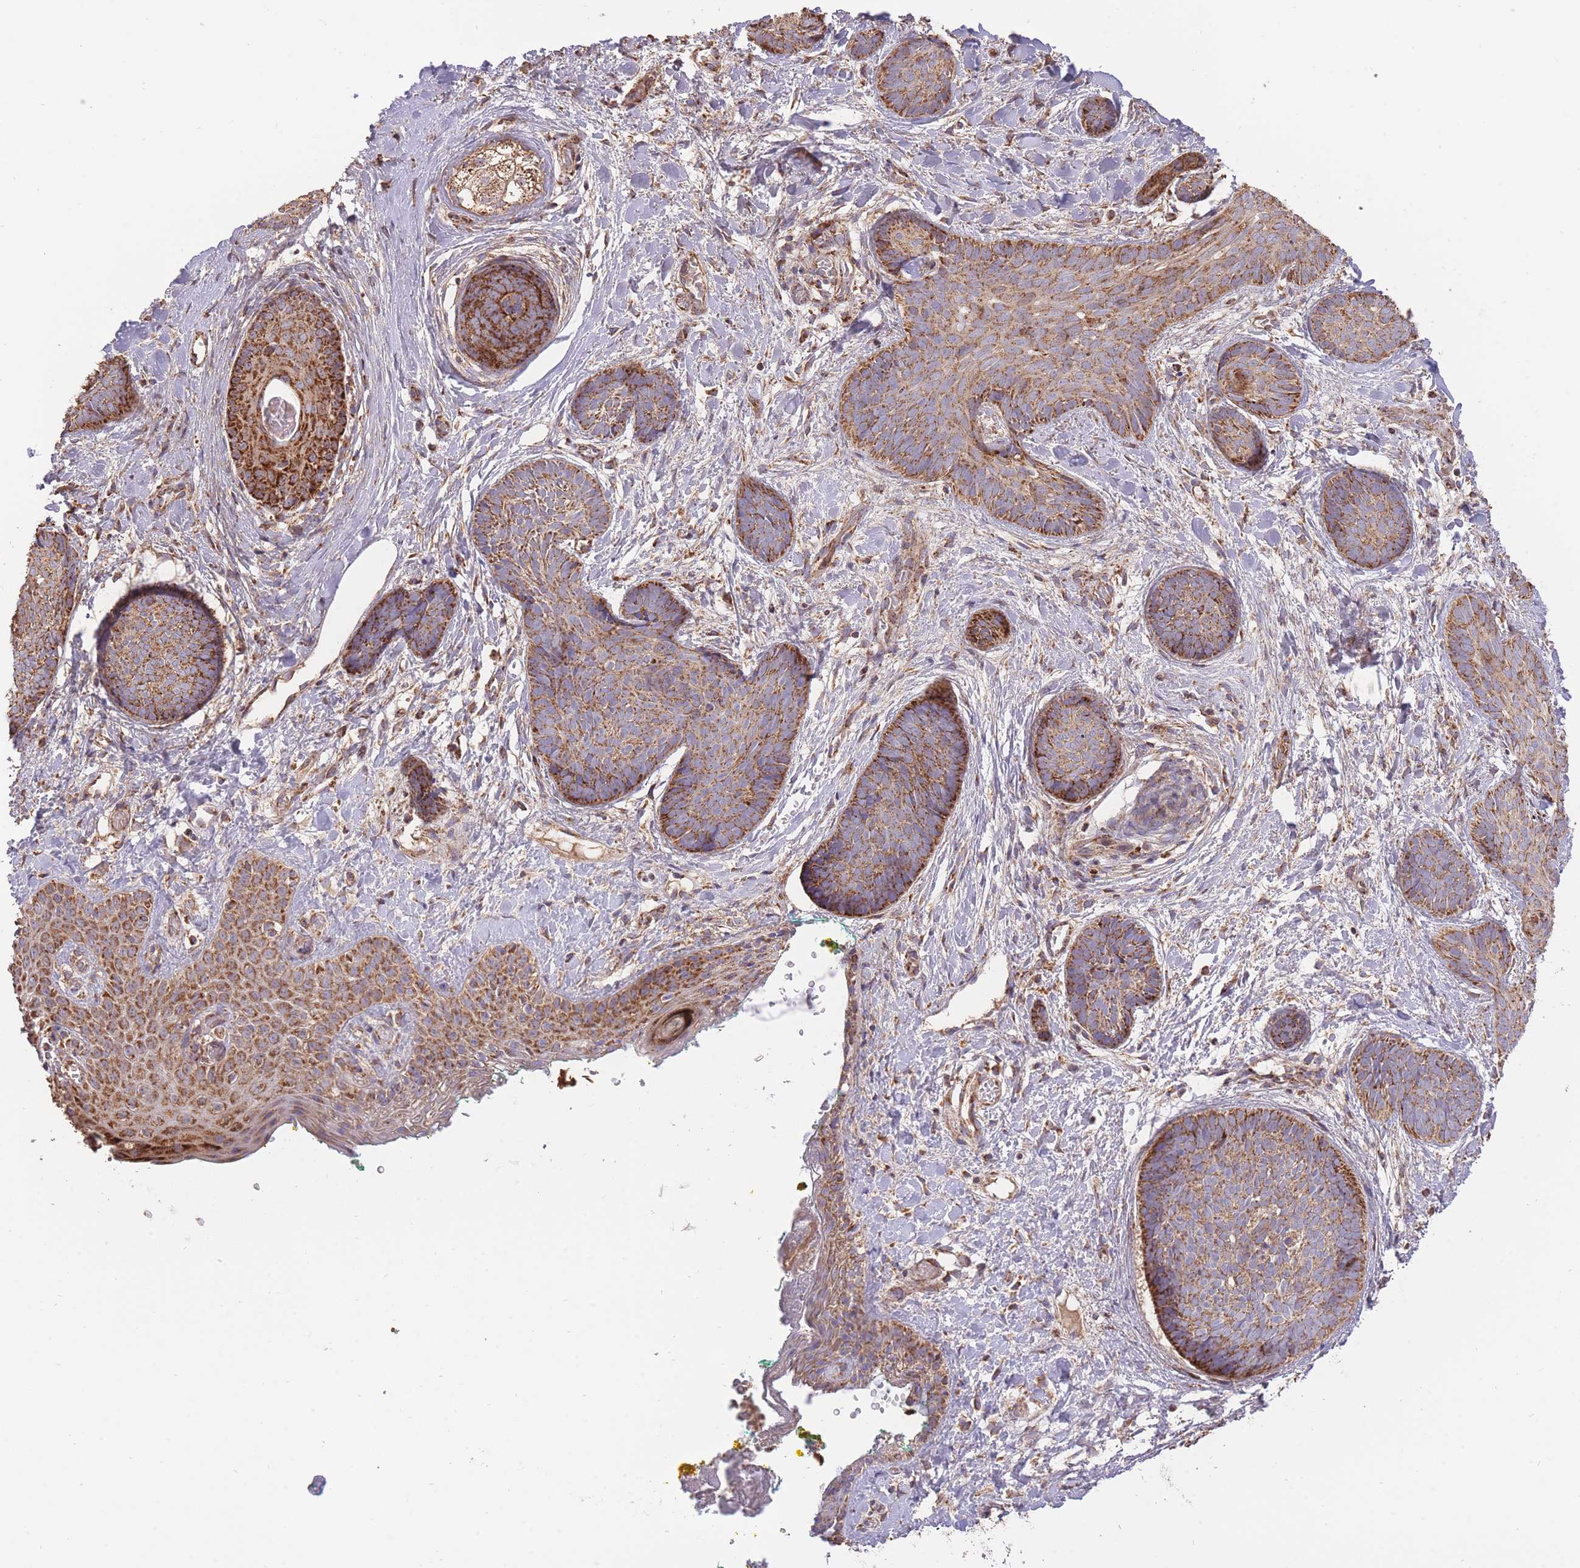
{"staining": {"intensity": "moderate", "quantity": ">75%", "location": "cytoplasmic/membranous"}, "tissue": "skin cancer", "cell_type": "Tumor cells", "image_type": "cancer", "snomed": [{"axis": "morphology", "description": "Basal cell carcinoma"}, {"axis": "topography", "description": "Skin"}], "caption": "There is medium levels of moderate cytoplasmic/membranous expression in tumor cells of basal cell carcinoma (skin), as demonstrated by immunohistochemical staining (brown color).", "gene": "PREP", "patient": {"sex": "female", "age": 81}}